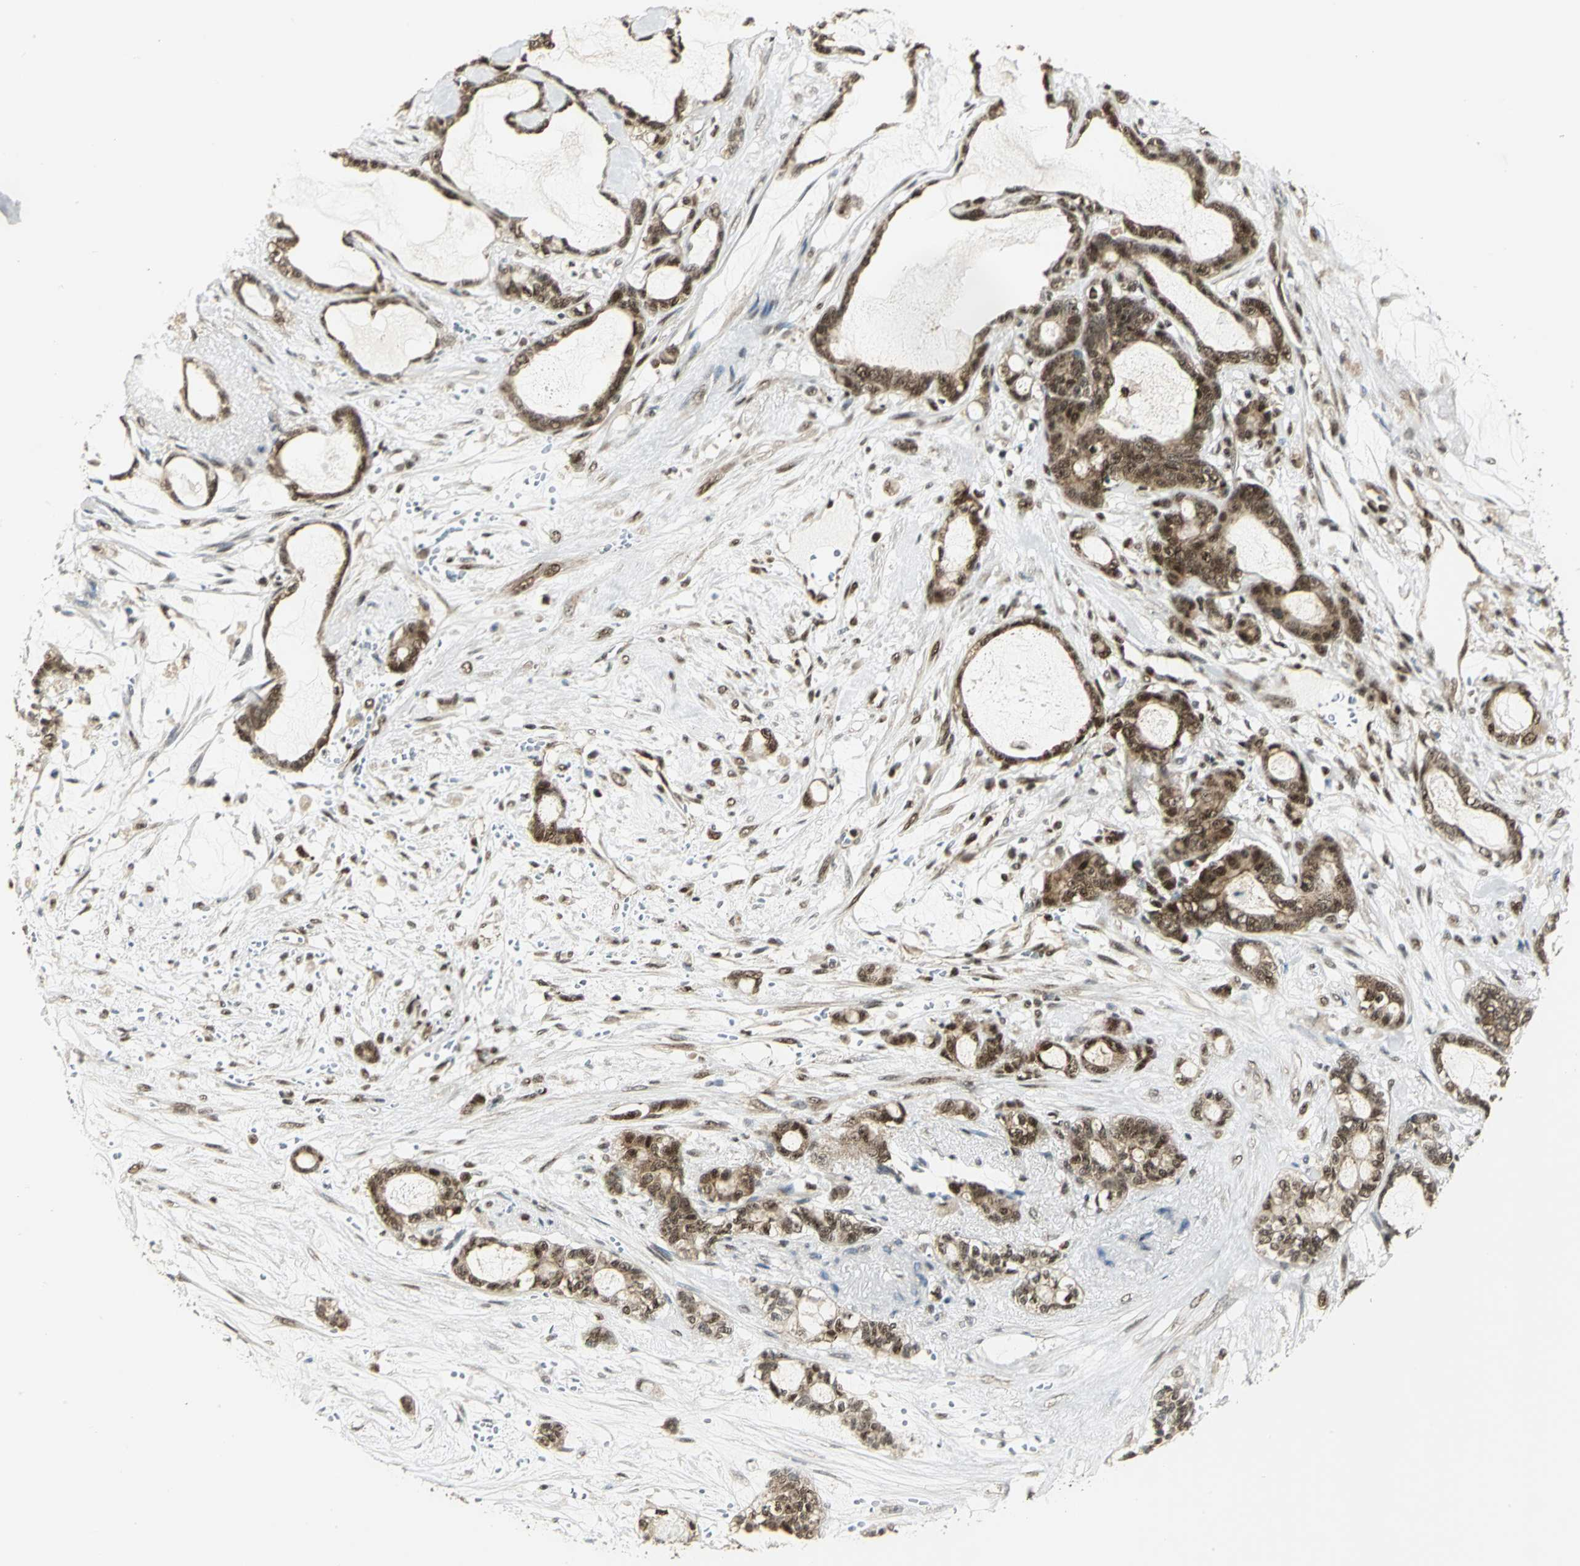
{"staining": {"intensity": "moderate", "quantity": ">75%", "location": "cytoplasmic/membranous,nuclear"}, "tissue": "pancreatic cancer", "cell_type": "Tumor cells", "image_type": "cancer", "snomed": [{"axis": "morphology", "description": "Adenocarcinoma, NOS"}, {"axis": "topography", "description": "Pancreas"}], "caption": "Moderate cytoplasmic/membranous and nuclear expression is appreciated in about >75% of tumor cells in pancreatic adenocarcinoma.", "gene": "DDX5", "patient": {"sex": "female", "age": 73}}